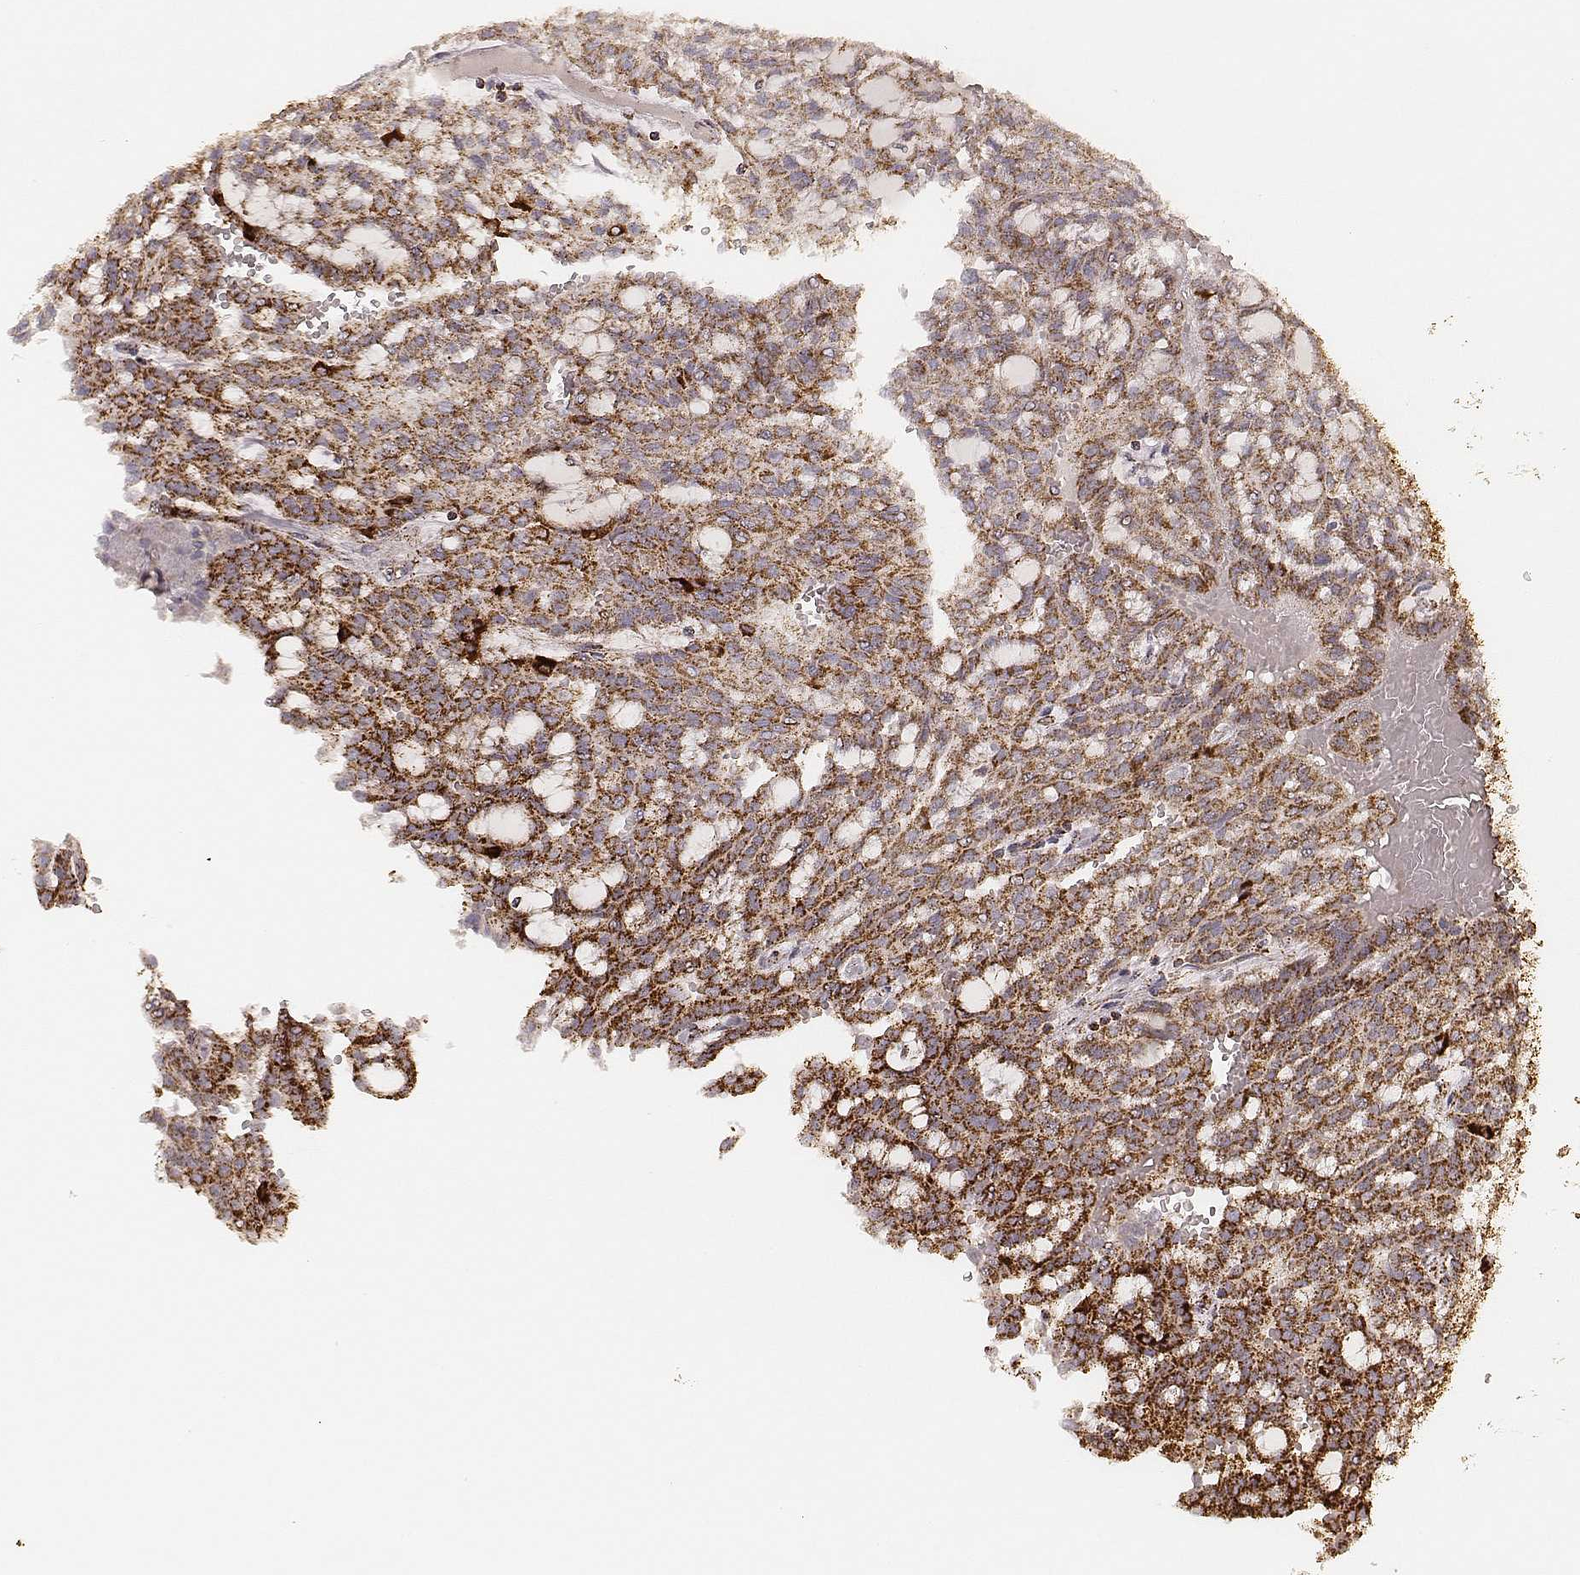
{"staining": {"intensity": "strong", "quantity": ">75%", "location": "cytoplasmic/membranous"}, "tissue": "renal cancer", "cell_type": "Tumor cells", "image_type": "cancer", "snomed": [{"axis": "morphology", "description": "Adenocarcinoma, NOS"}, {"axis": "topography", "description": "Kidney"}], "caption": "Immunohistochemistry (IHC) histopathology image of neoplastic tissue: human renal adenocarcinoma stained using immunohistochemistry (IHC) reveals high levels of strong protein expression localized specifically in the cytoplasmic/membranous of tumor cells, appearing as a cytoplasmic/membranous brown color.", "gene": "CS", "patient": {"sex": "male", "age": 63}}